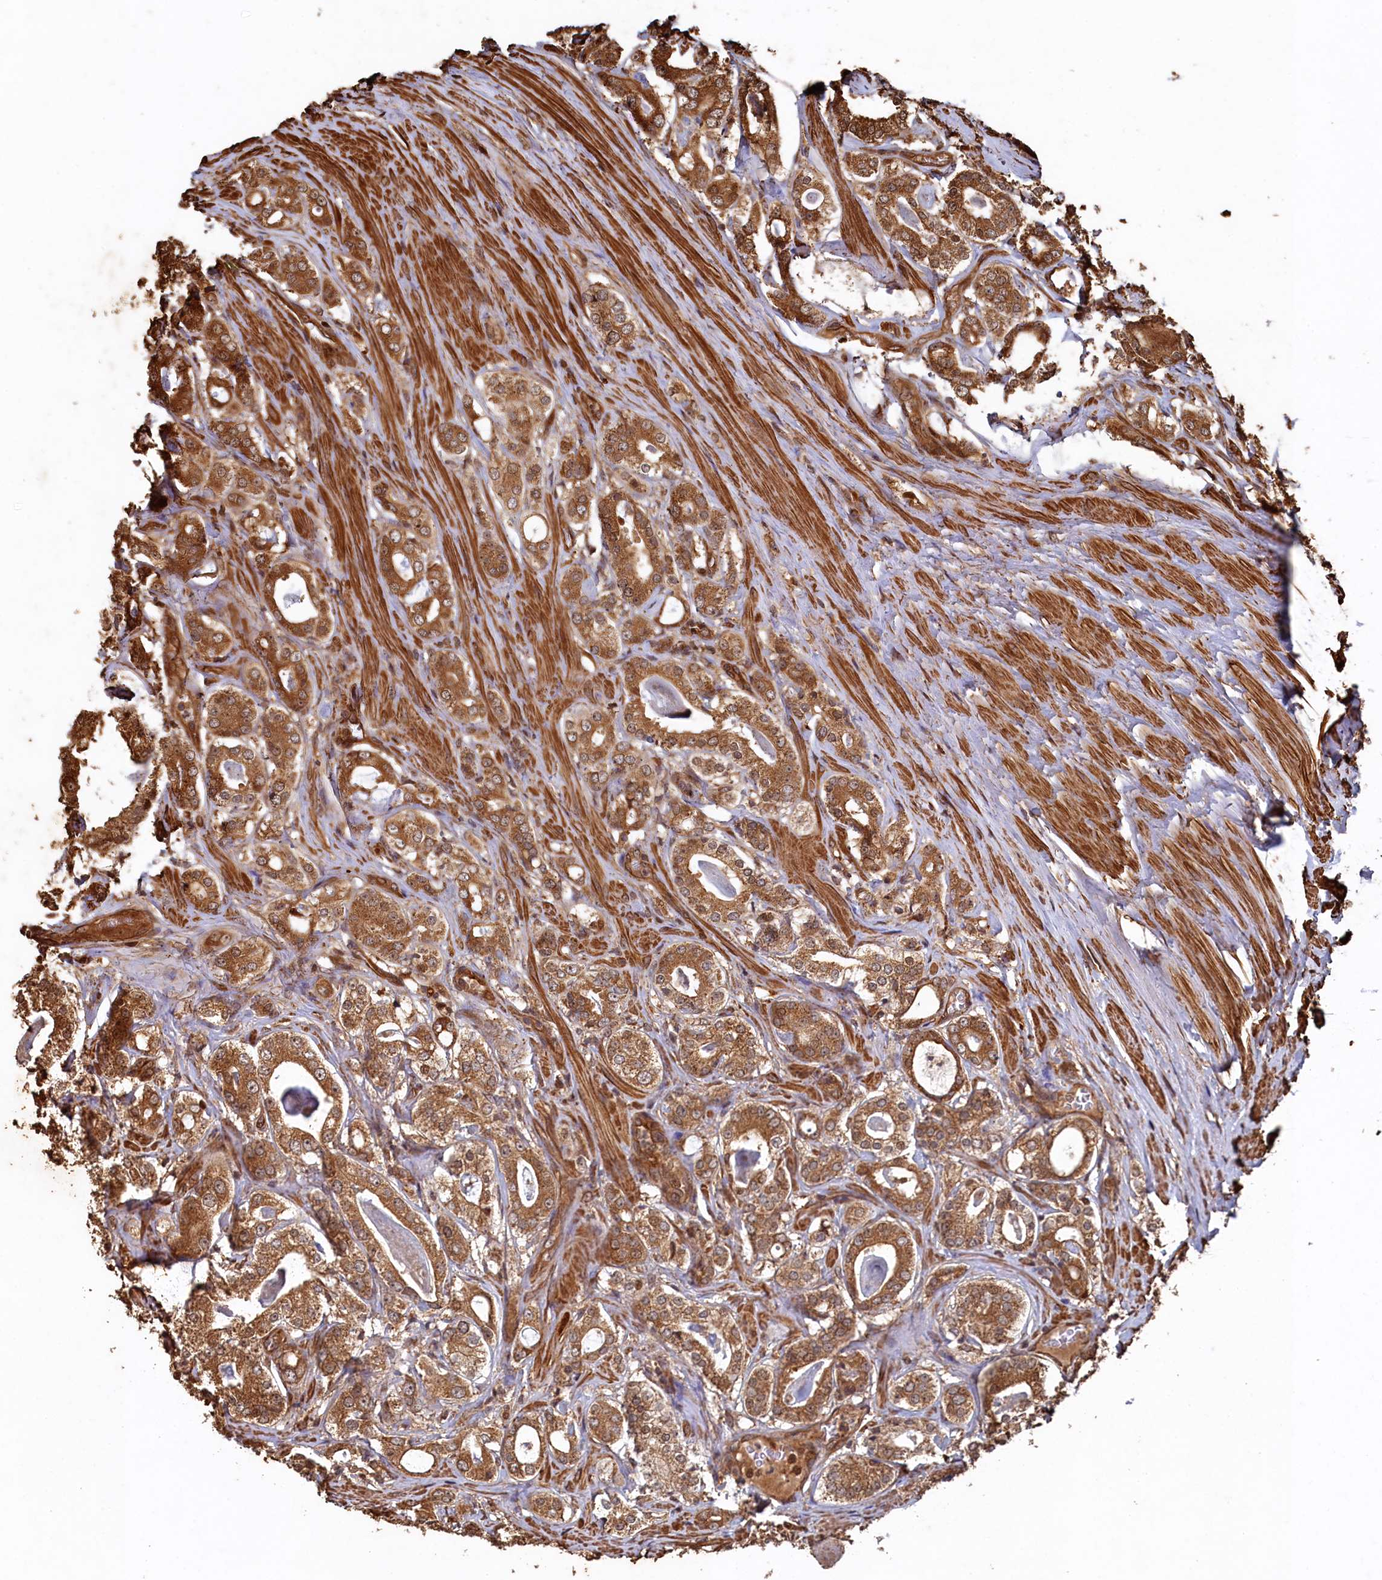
{"staining": {"intensity": "moderate", "quantity": ">75%", "location": "cytoplasmic/membranous"}, "tissue": "prostate cancer", "cell_type": "Tumor cells", "image_type": "cancer", "snomed": [{"axis": "morphology", "description": "Adenocarcinoma, High grade"}, {"axis": "topography", "description": "Prostate"}], "caption": "Immunohistochemical staining of human prostate cancer shows medium levels of moderate cytoplasmic/membranous staining in about >75% of tumor cells.", "gene": "PIGN", "patient": {"sex": "male", "age": 63}}